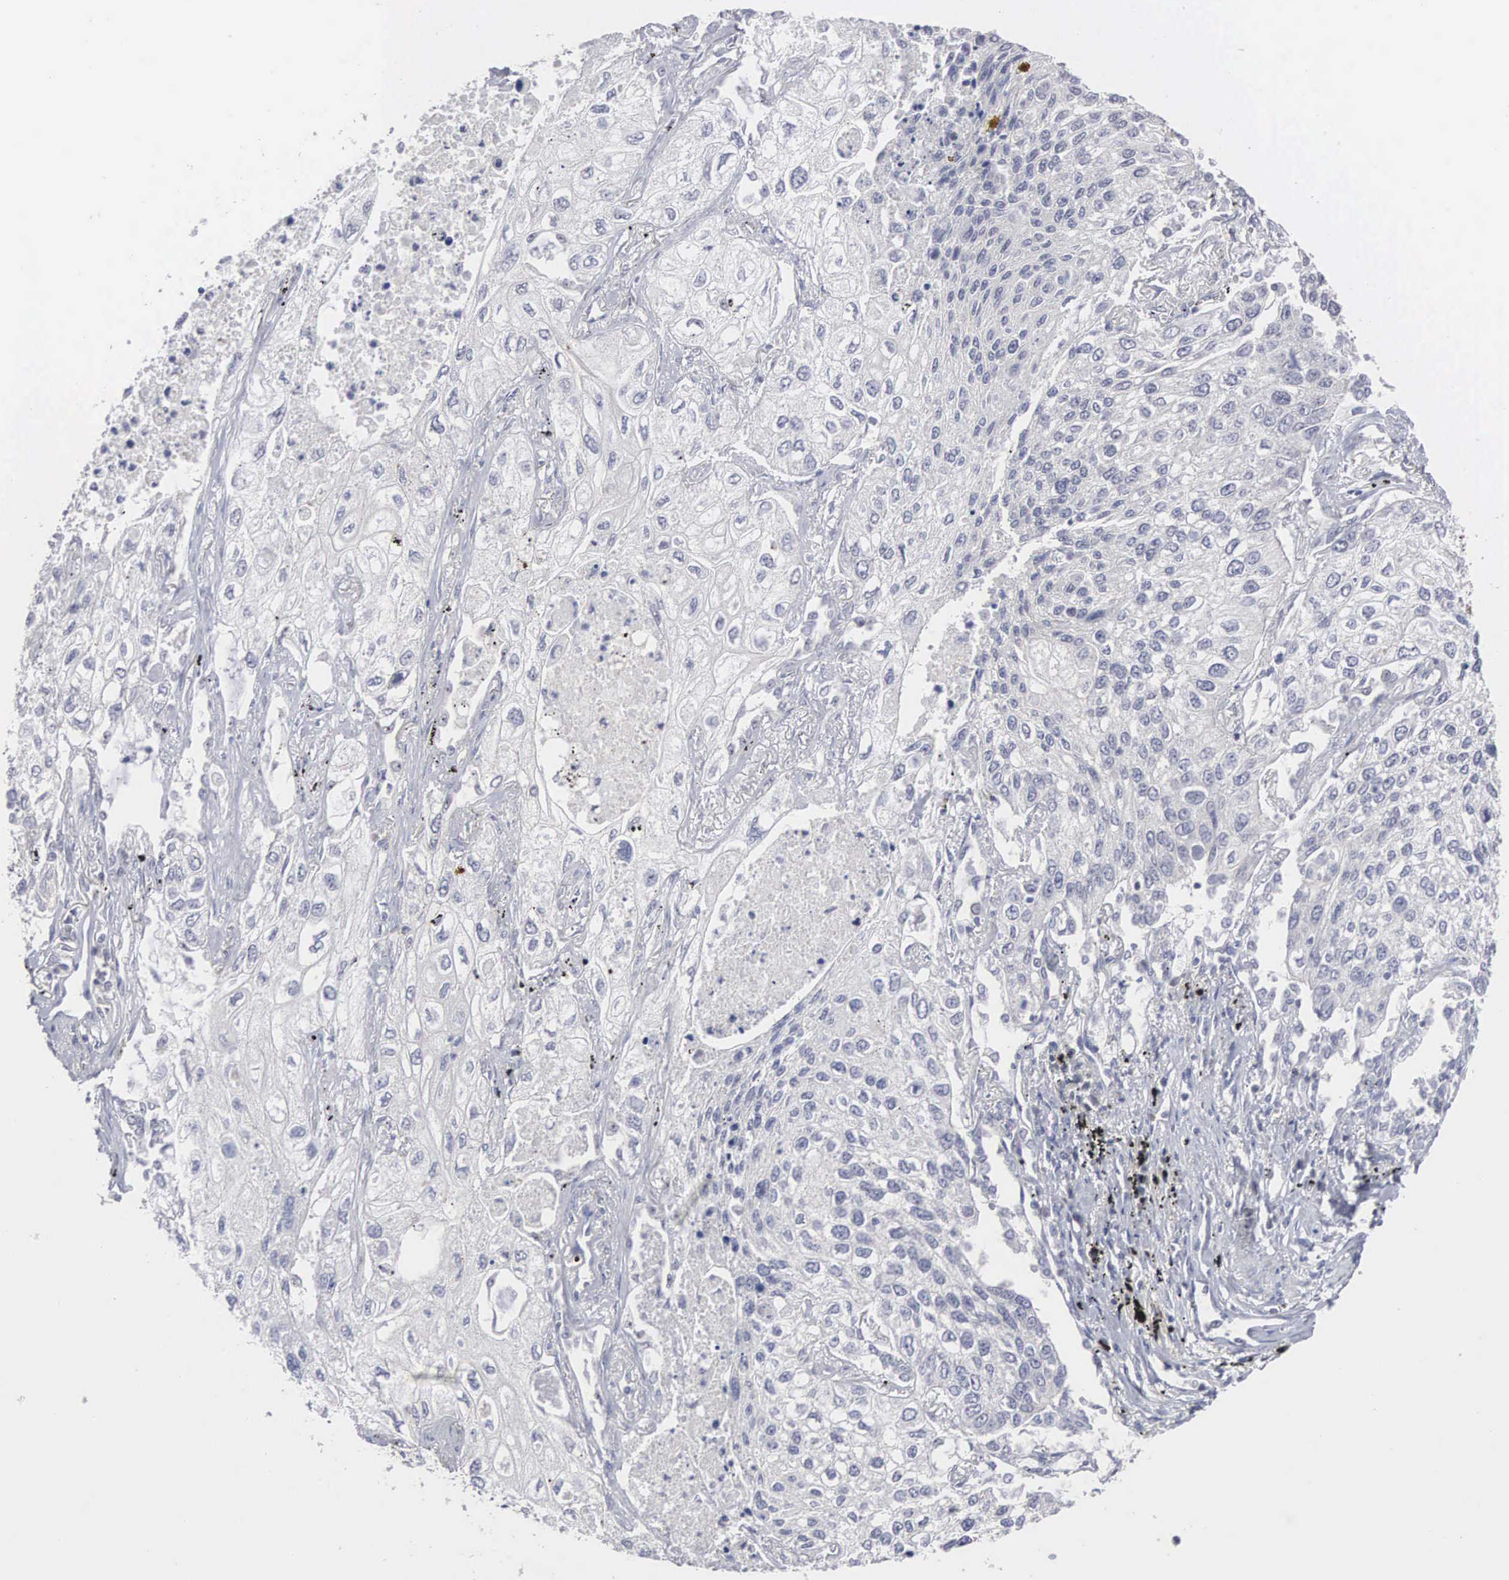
{"staining": {"intensity": "negative", "quantity": "none", "location": "none"}, "tissue": "lung cancer", "cell_type": "Tumor cells", "image_type": "cancer", "snomed": [{"axis": "morphology", "description": "Squamous cell carcinoma, NOS"}, {"axis": "topography", "description": "Lung"}], "caption": "DAB (3,3'-diaminobenzidine) immunohistochemical staining of human lung cancer (squamous cell carcinoma) exhibits no significant expression in tumor cells.", "gene": "ACOT4", "patient": {"sex": "male", "age": 75}}